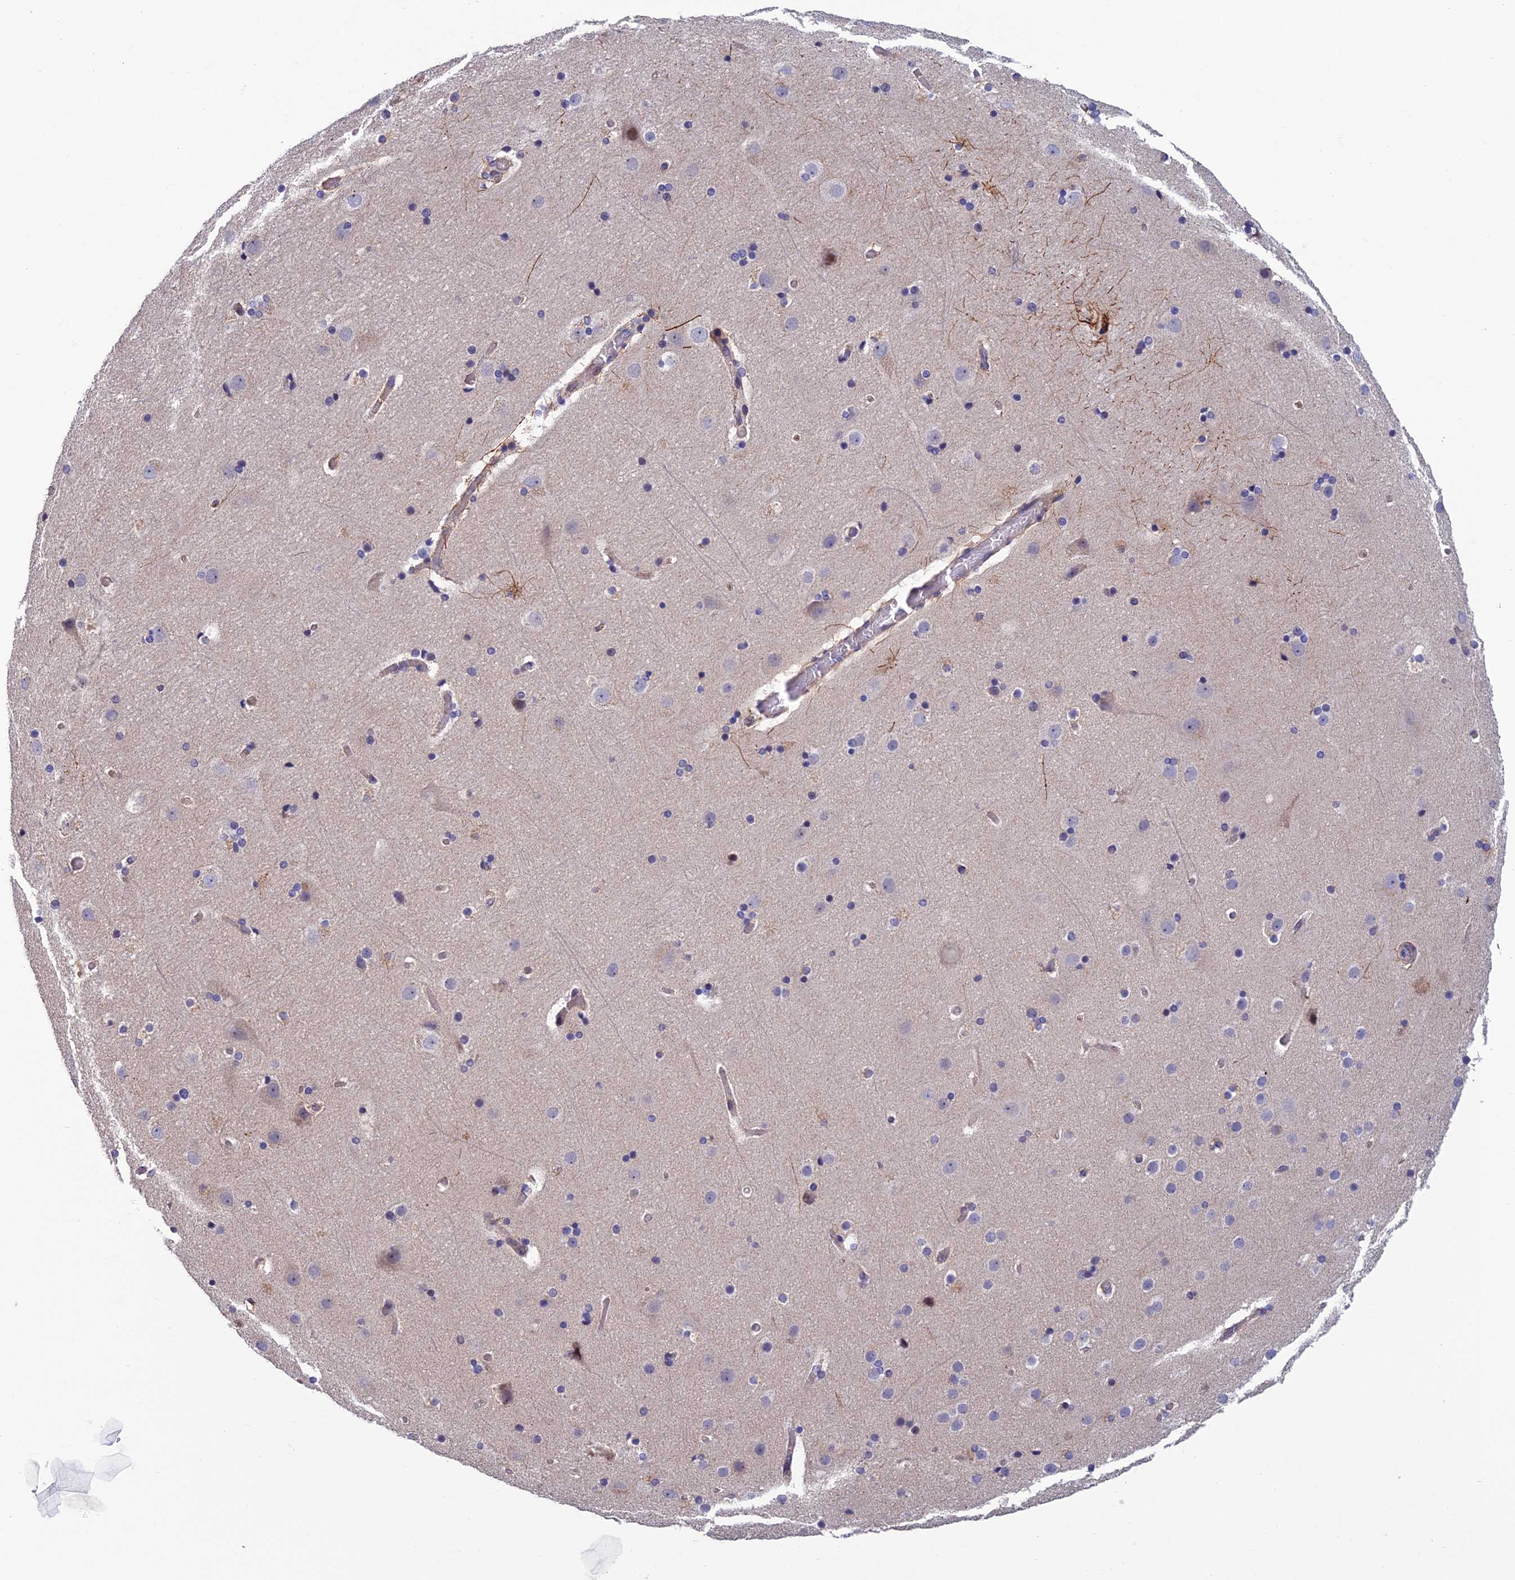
{"staining": {"intensity": "weak", "quantity": ">75%", "location": "cytoplasmic/membranous"}, "tissue": "cerebral cortex", "cell_type": "Endothelial cells", "image_type": "normal", "snomed": [{"axis": "morphology", "description": "Normal tissue, NOS"}, {"axis": "topography", "description": "Cerebral cortex"}], "caption": "Immunohistochemistry of benign cerebral cortex demonstrates low levels of weak cytoplasmic/membranous positivity in about >75% of endothelial cells.", "gene": "USP37", "patient": {"sex": "male", "age": 57}}